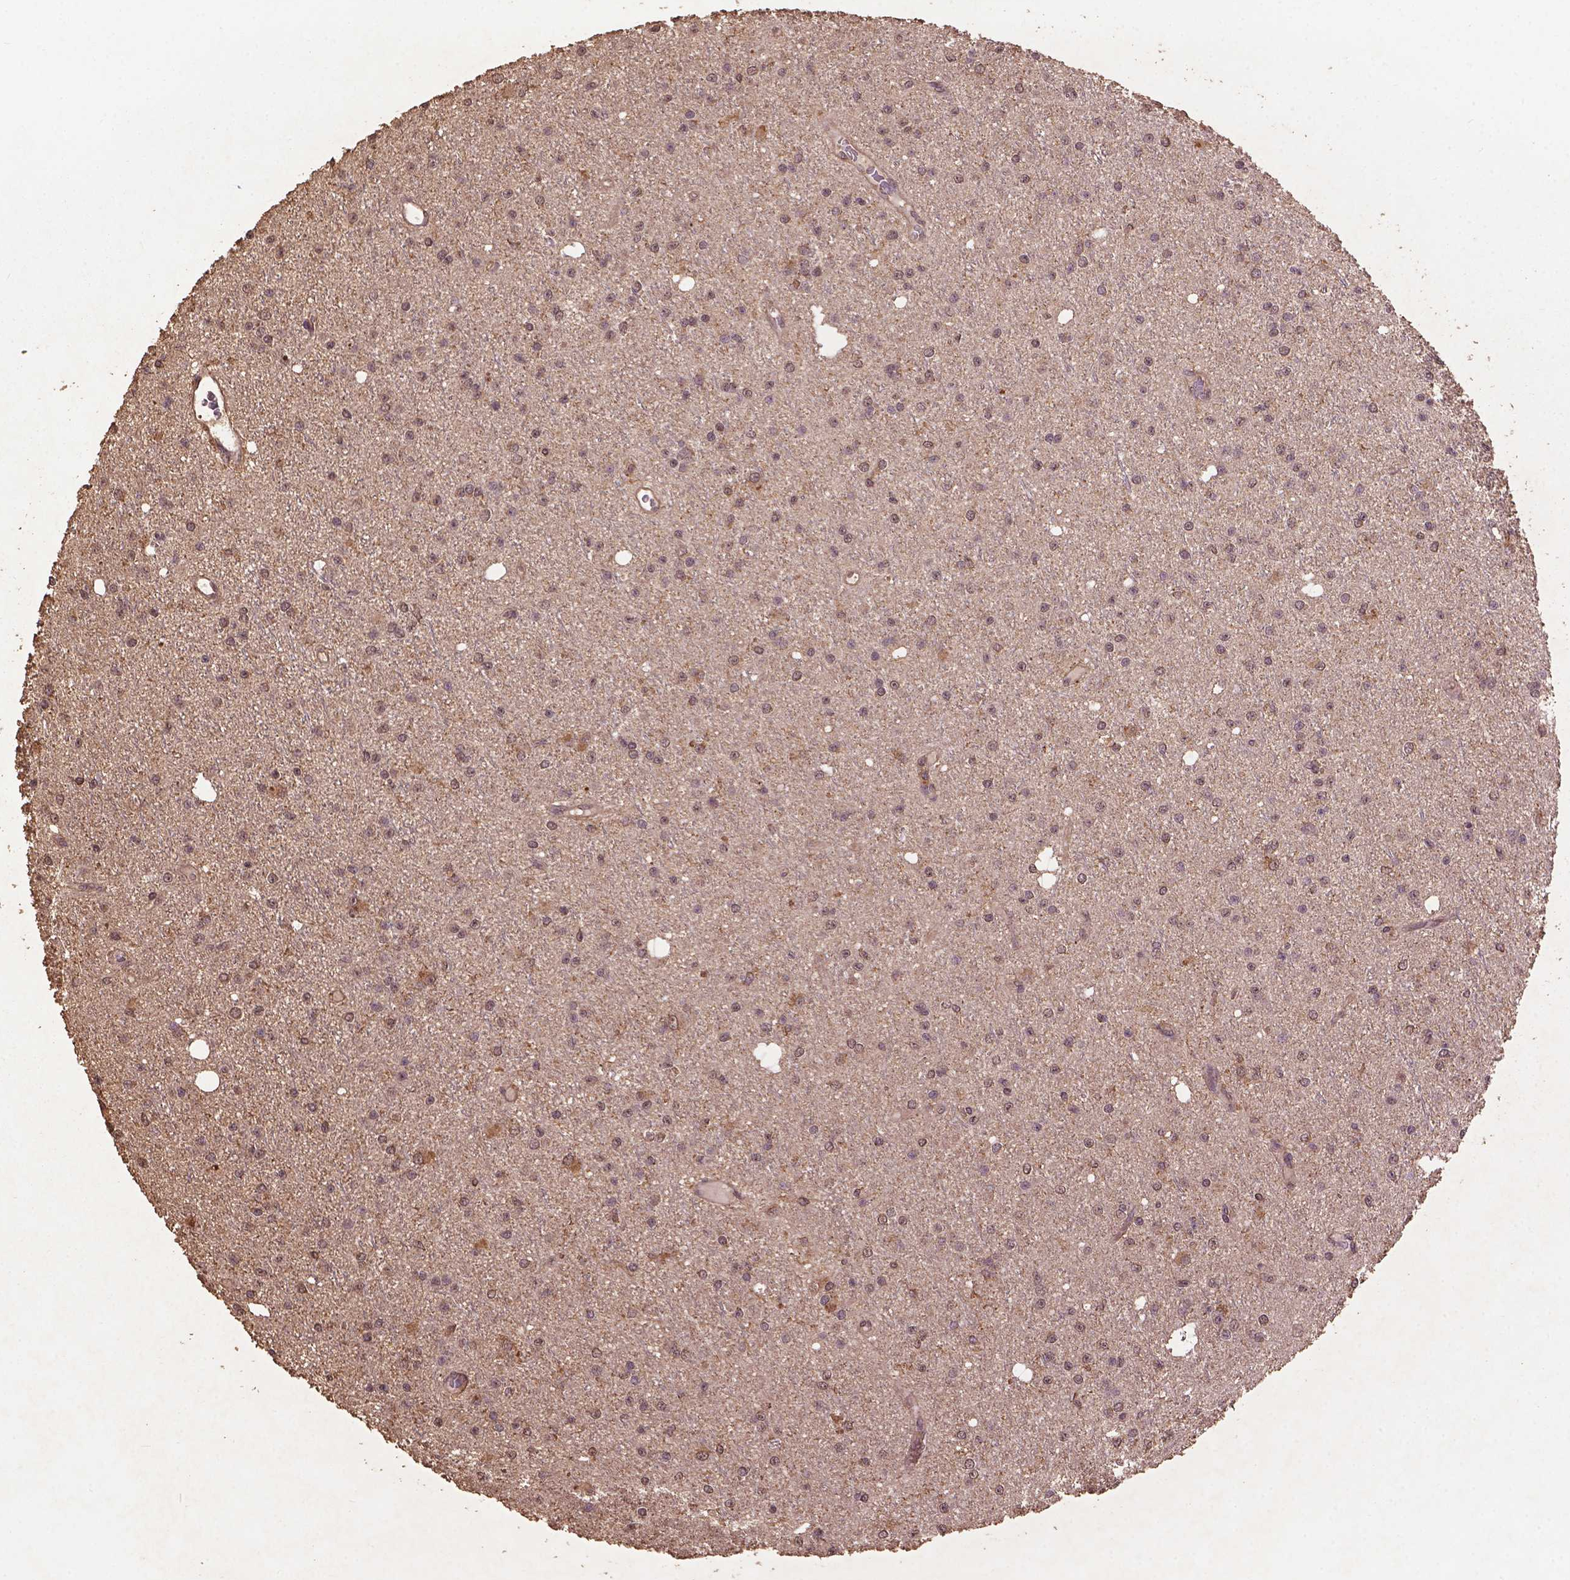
{"staining": {"intensity": "weak", "quantity": ">75%", "location": "cytoplasmic/membranous,nuclear"}, "tissue": "glioma", "cell_type": "Tumor cells", "image_type": "cancer", "snomed": [{"axis": "morphology", "description": "Glioma, malignant, Low grade"}, {"axis": "topography", "description": "Brain"}], "caption": "A micrograph showing weak cytoplasmic/membranous and nuclear staining in about >75% of tumor cells in malignant glioma (low-grade), as visualized by brown immunohistochemical staining.", "gene": "BABAM1", "patient": {"sex": "male", "age": 27}}